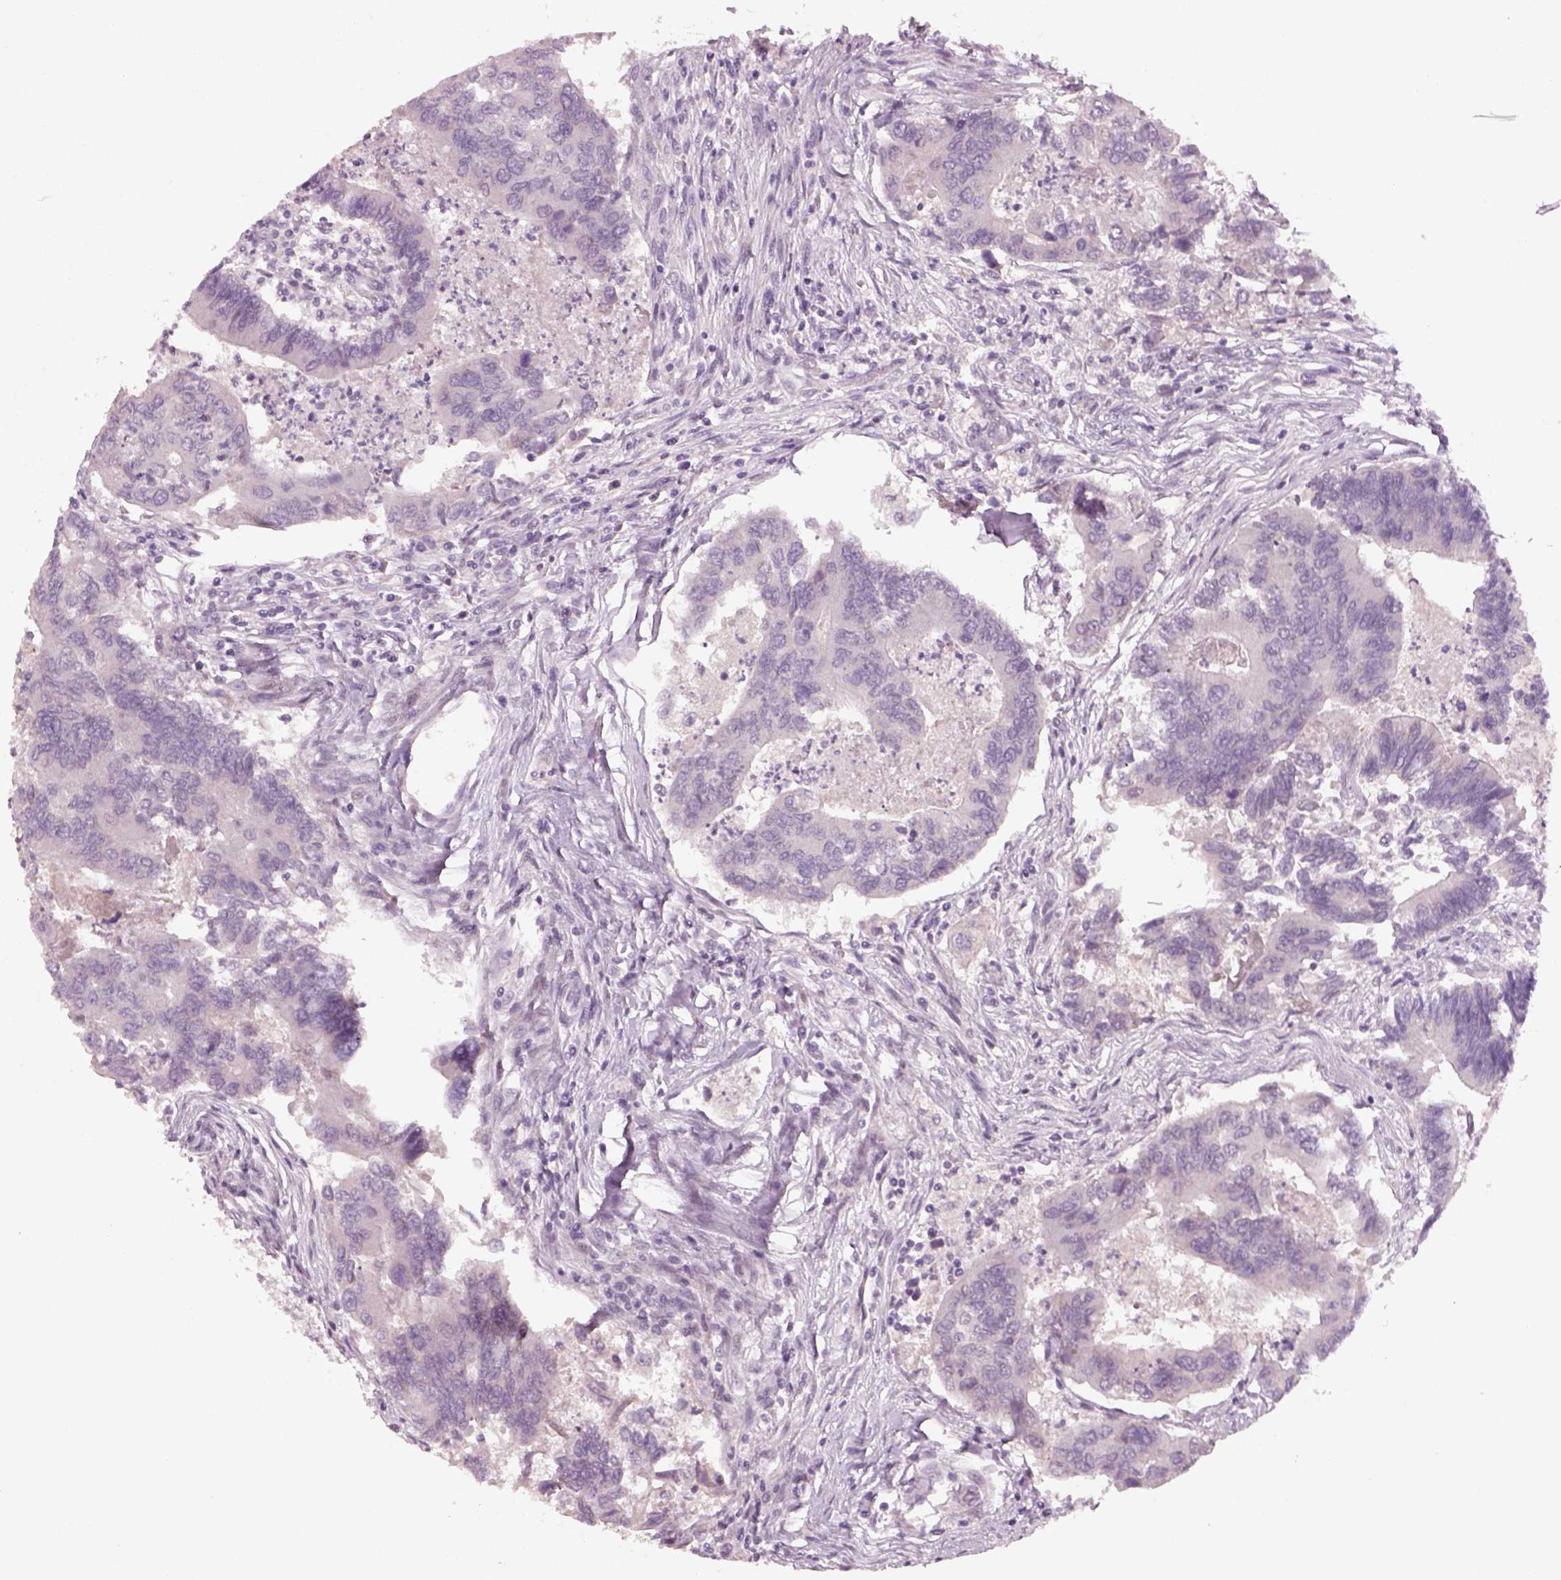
{"staining": {"intensity": "negative", "quantity": "none", "location": "none"}, "tissue": "colorectal cancer", "cell_type": "Tumor cells", "image_type": "cancer", "snomed": [{"axis": "morphology", "description": "Adenocarcinoma, NOS"}, {"axis": "topography", "description": "Colon"}], "caption": "There is no significant expression in tumor cells of colorectal cancer. The staining was performed using DAB (3,3'-diaminobenzidine) to visualize the protein expression in brown, while the nuclei were stained in blue with hematoxylin (Magnification: 20x).", "gene": "PENK", "patient": {"sex": "female", "age": 67}}